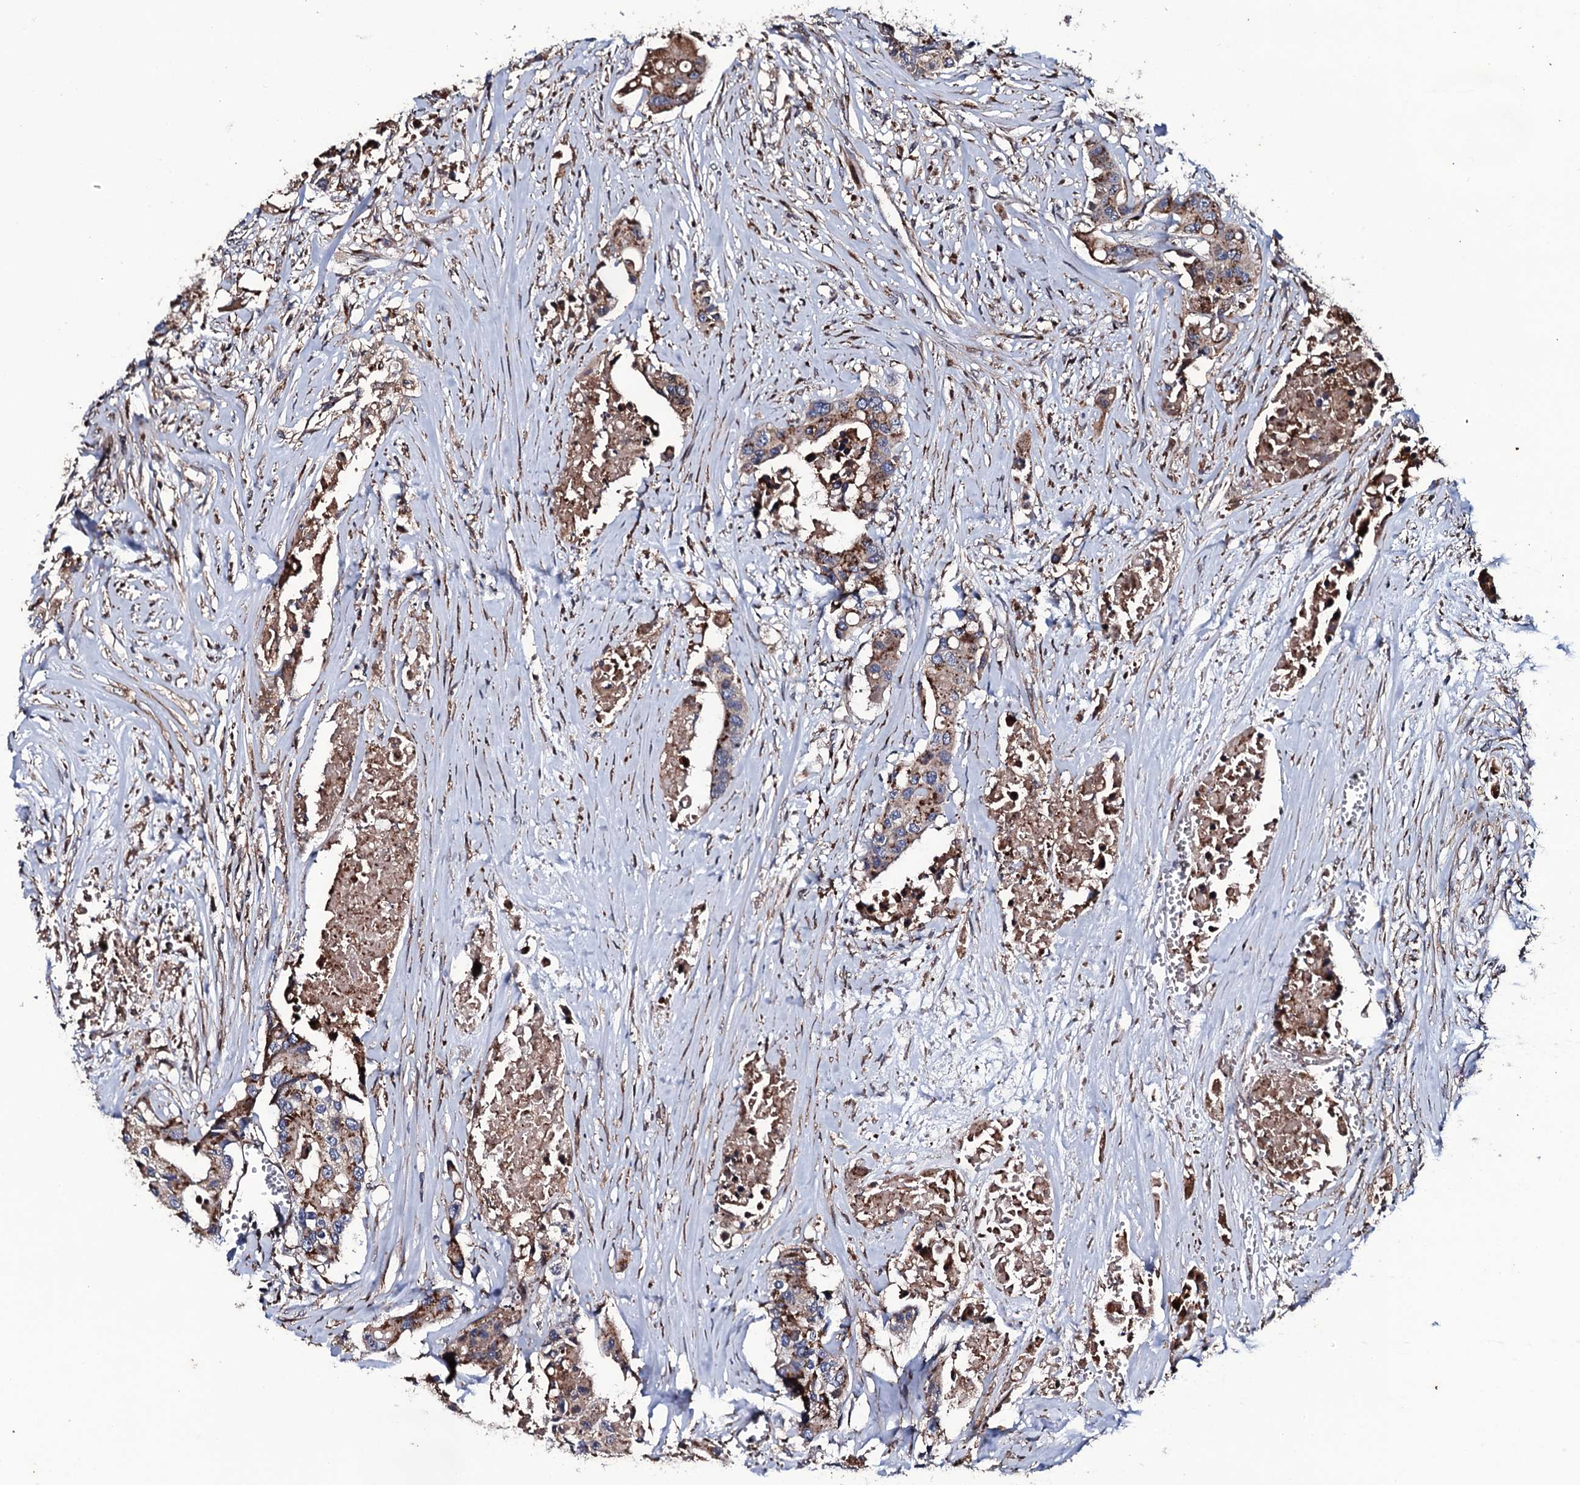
{"staining": {"intensity": "moderate", "quantity": ">75%", "location": "cytoplasmic/membranous"}, "tissue": "colorectal cancer", "cell_type": "Tumor cells", "image_type": "cancer", "snomed": [{"axis": "morphology", "description": "Adenocarcinoma, NOS"}, {"axis": "topography", "description": "Colon"}], "caption": "Immunohistochemical staining of colorectal adenocarcinoma demonstrates moderate cytoplasmic/membranous protein expression in approximately >75% of tumor cells.", "gene": "PLET1", "patient": {"sex": "male", "age": 77}}